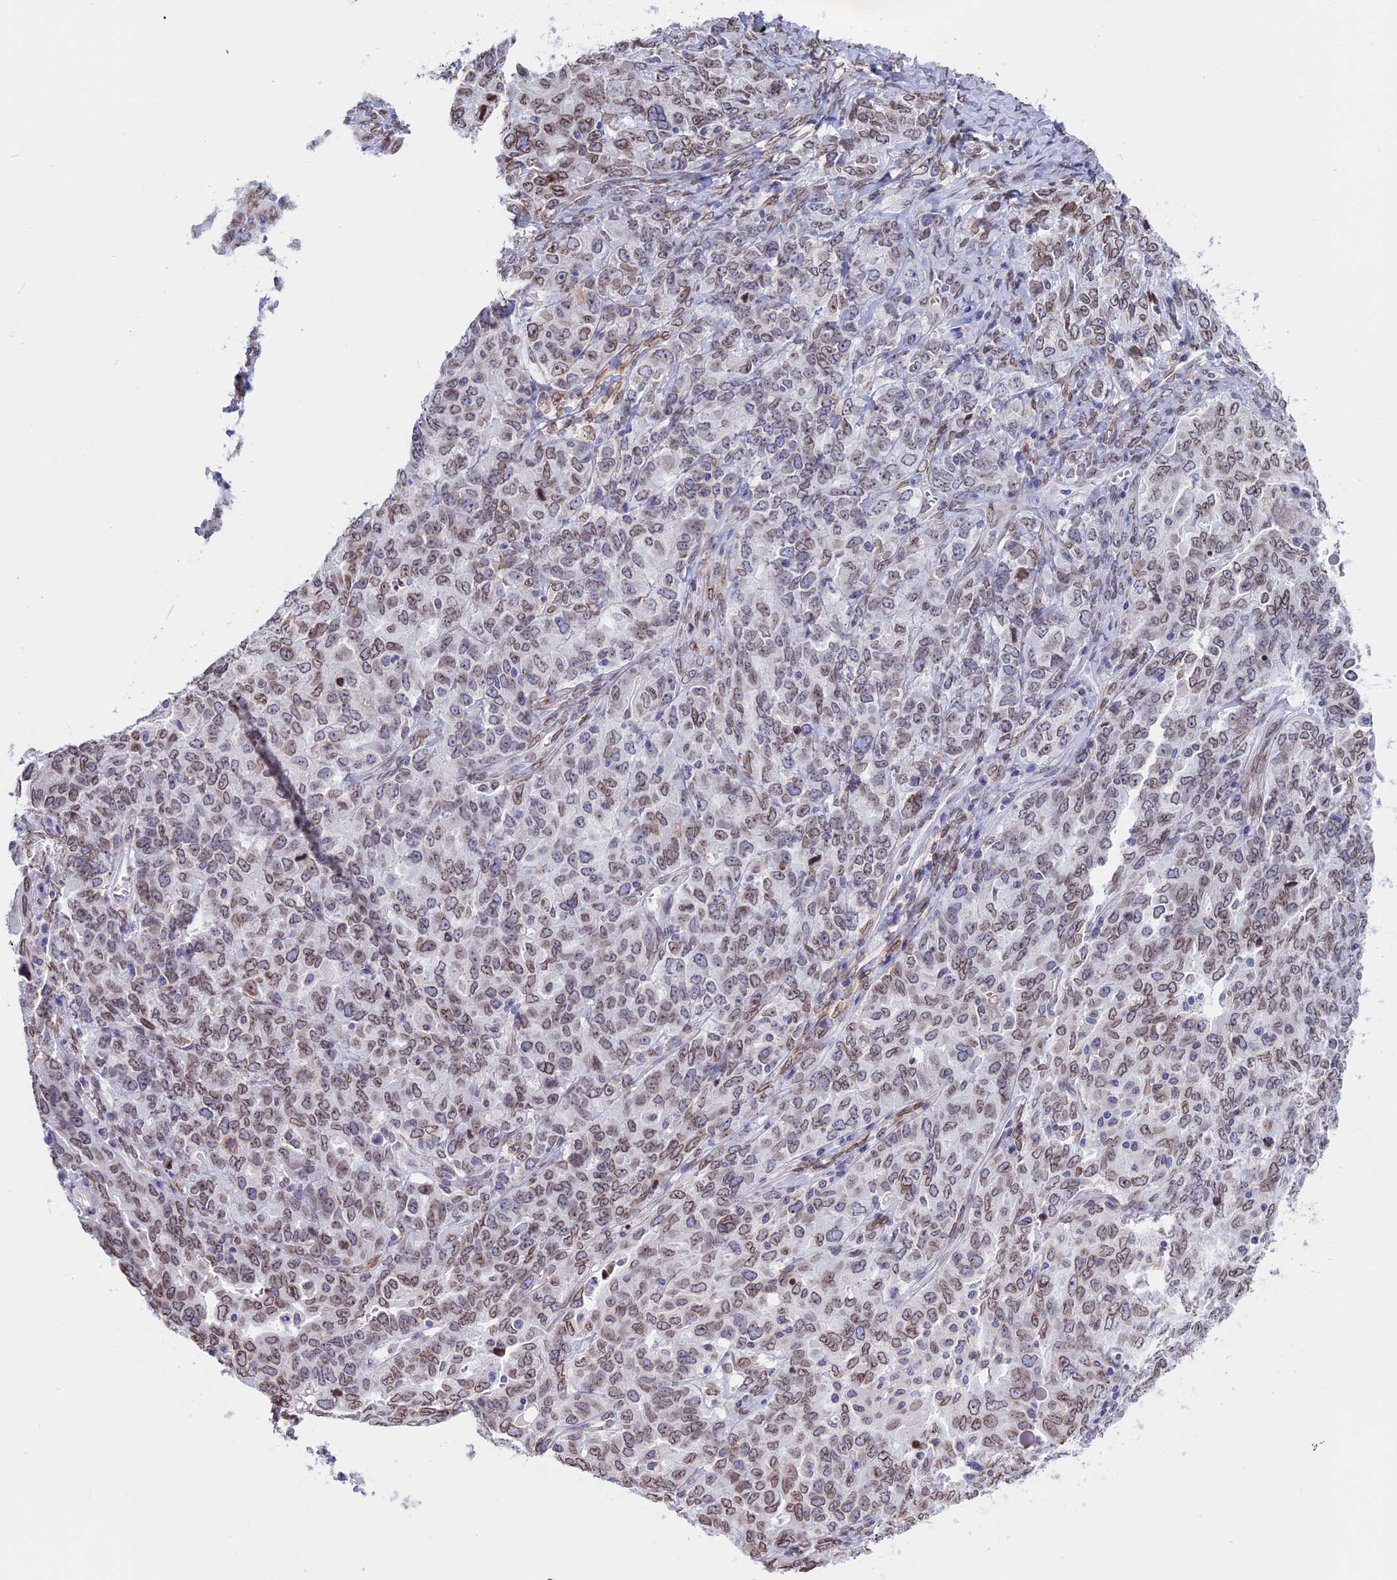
{"staining": {"intensity": "moderate", "quantity": ">75%", "location": "cytoplasmic/membranous,nuclear"}, "tissue": "ovarian cancer", "cell_type": "Tumor cells", "image_type": "cancer", "snomed": [{"axis": "morphology", "description": "Carcinoma, endometroid"}, {"axis": "topography", "description": "Ovary"}], "caption": "Brown immunohistochemical staining in endometroid carcinoma (ovarian) displays moderate cytoplasmic/membranous and nuclear staining in approximately >75% of tumor cells.", "gene": "TMPRSS7", "patient": {"sex": "female", "age": 62}}